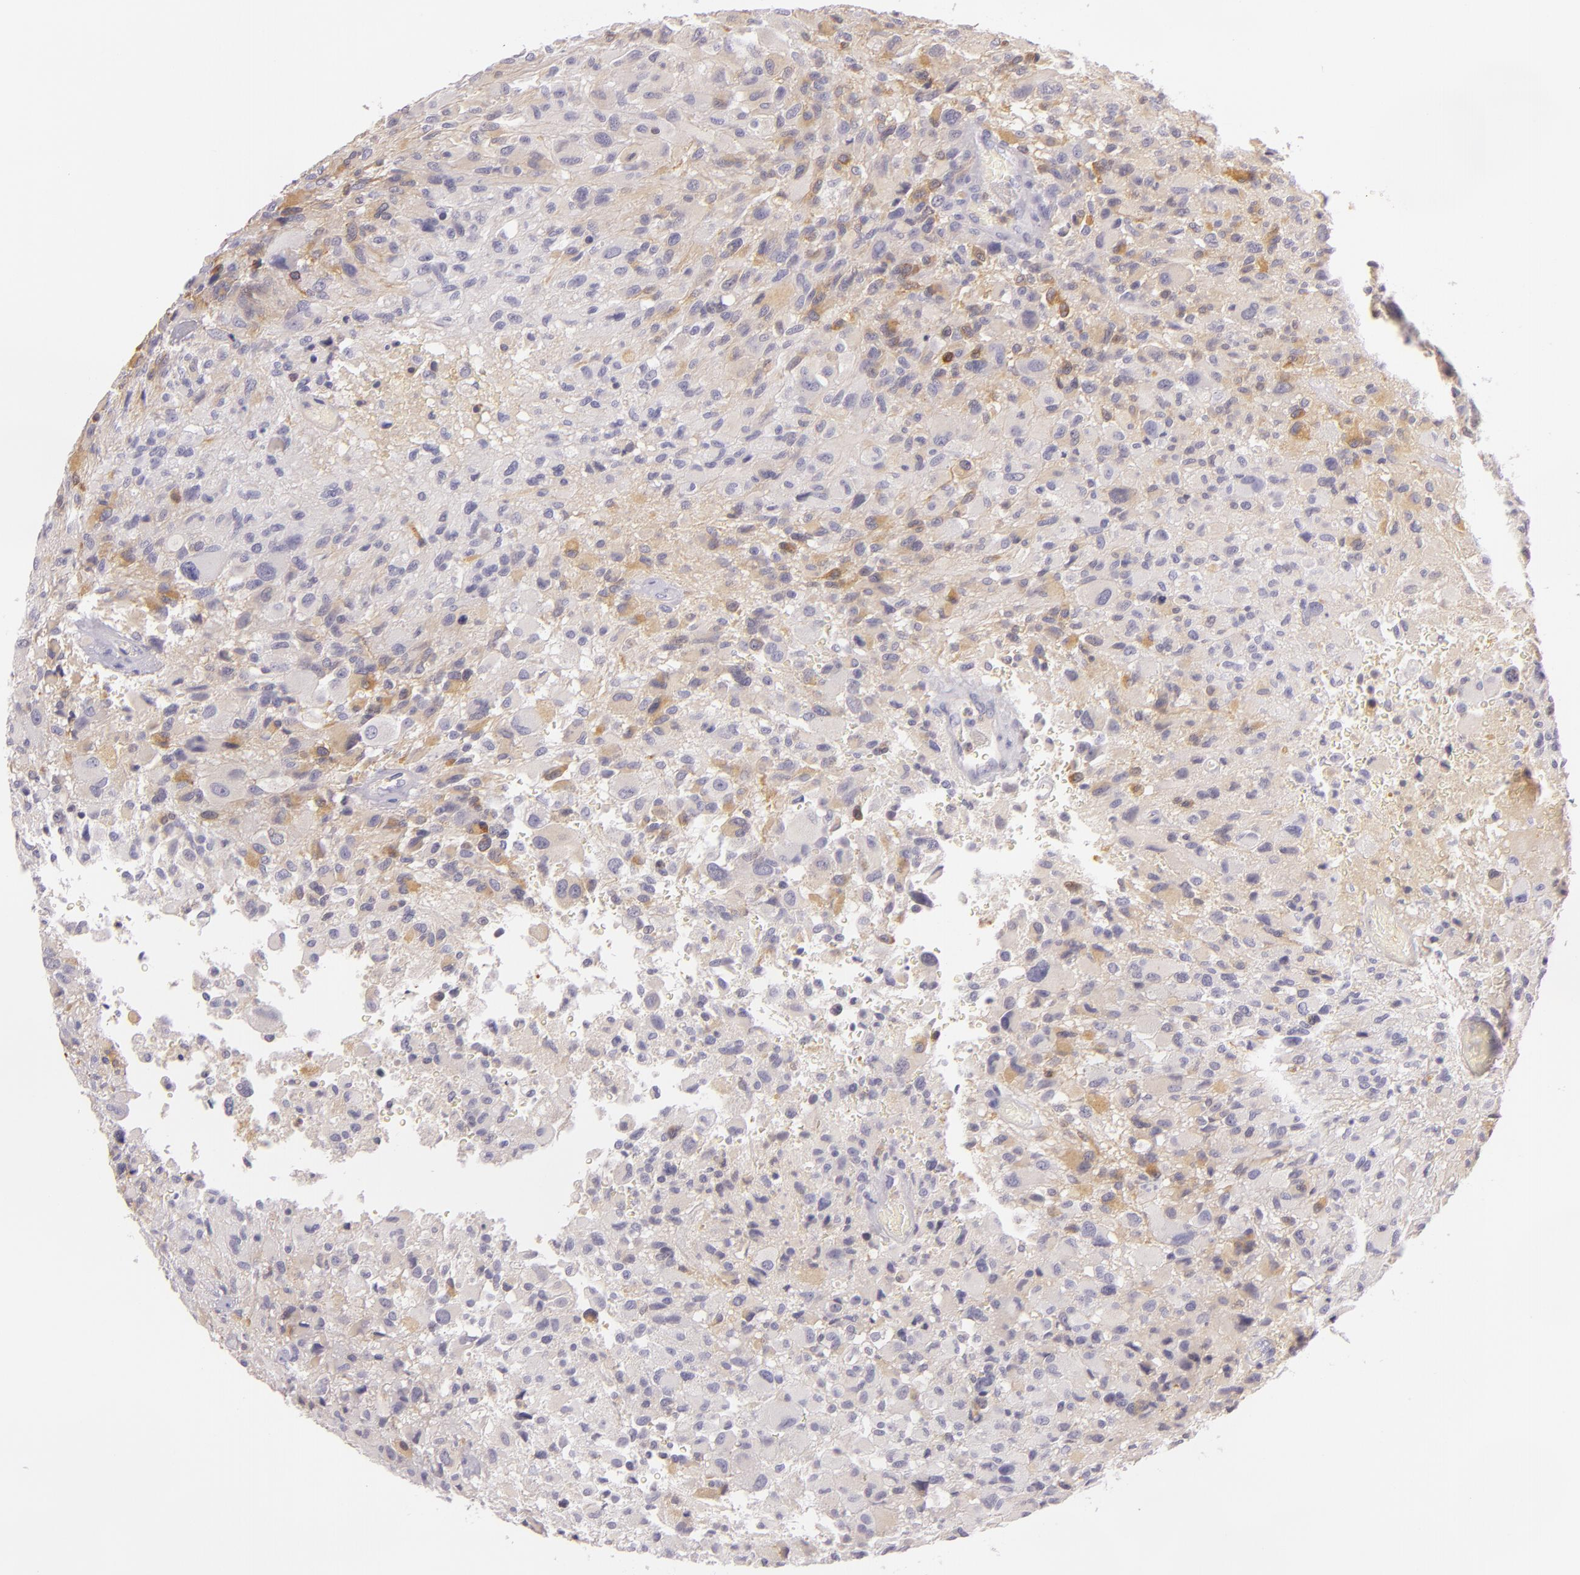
{"staining": {"intensity": "moderate", "quantity": "<25%", "location": "cytoplasmic/membranous"}, "tissue": "glioma", "cell_type": "Tumor cells", "image_type": "cancer", "snomed": [{"axis": "morphology", "description": "Glioma, malignant, High grade"}, {"axis": "topography", "description": "Brain"}], "caption": "A histopathology image showing moderate cytoplasmic/membranous positivity in about <25% of tumor cells in malignant glioma (high-grade), as visualized by brown immunohistochemical staining.", "gene": "CBS", "patient": {"sex": "male", "age": 69}}